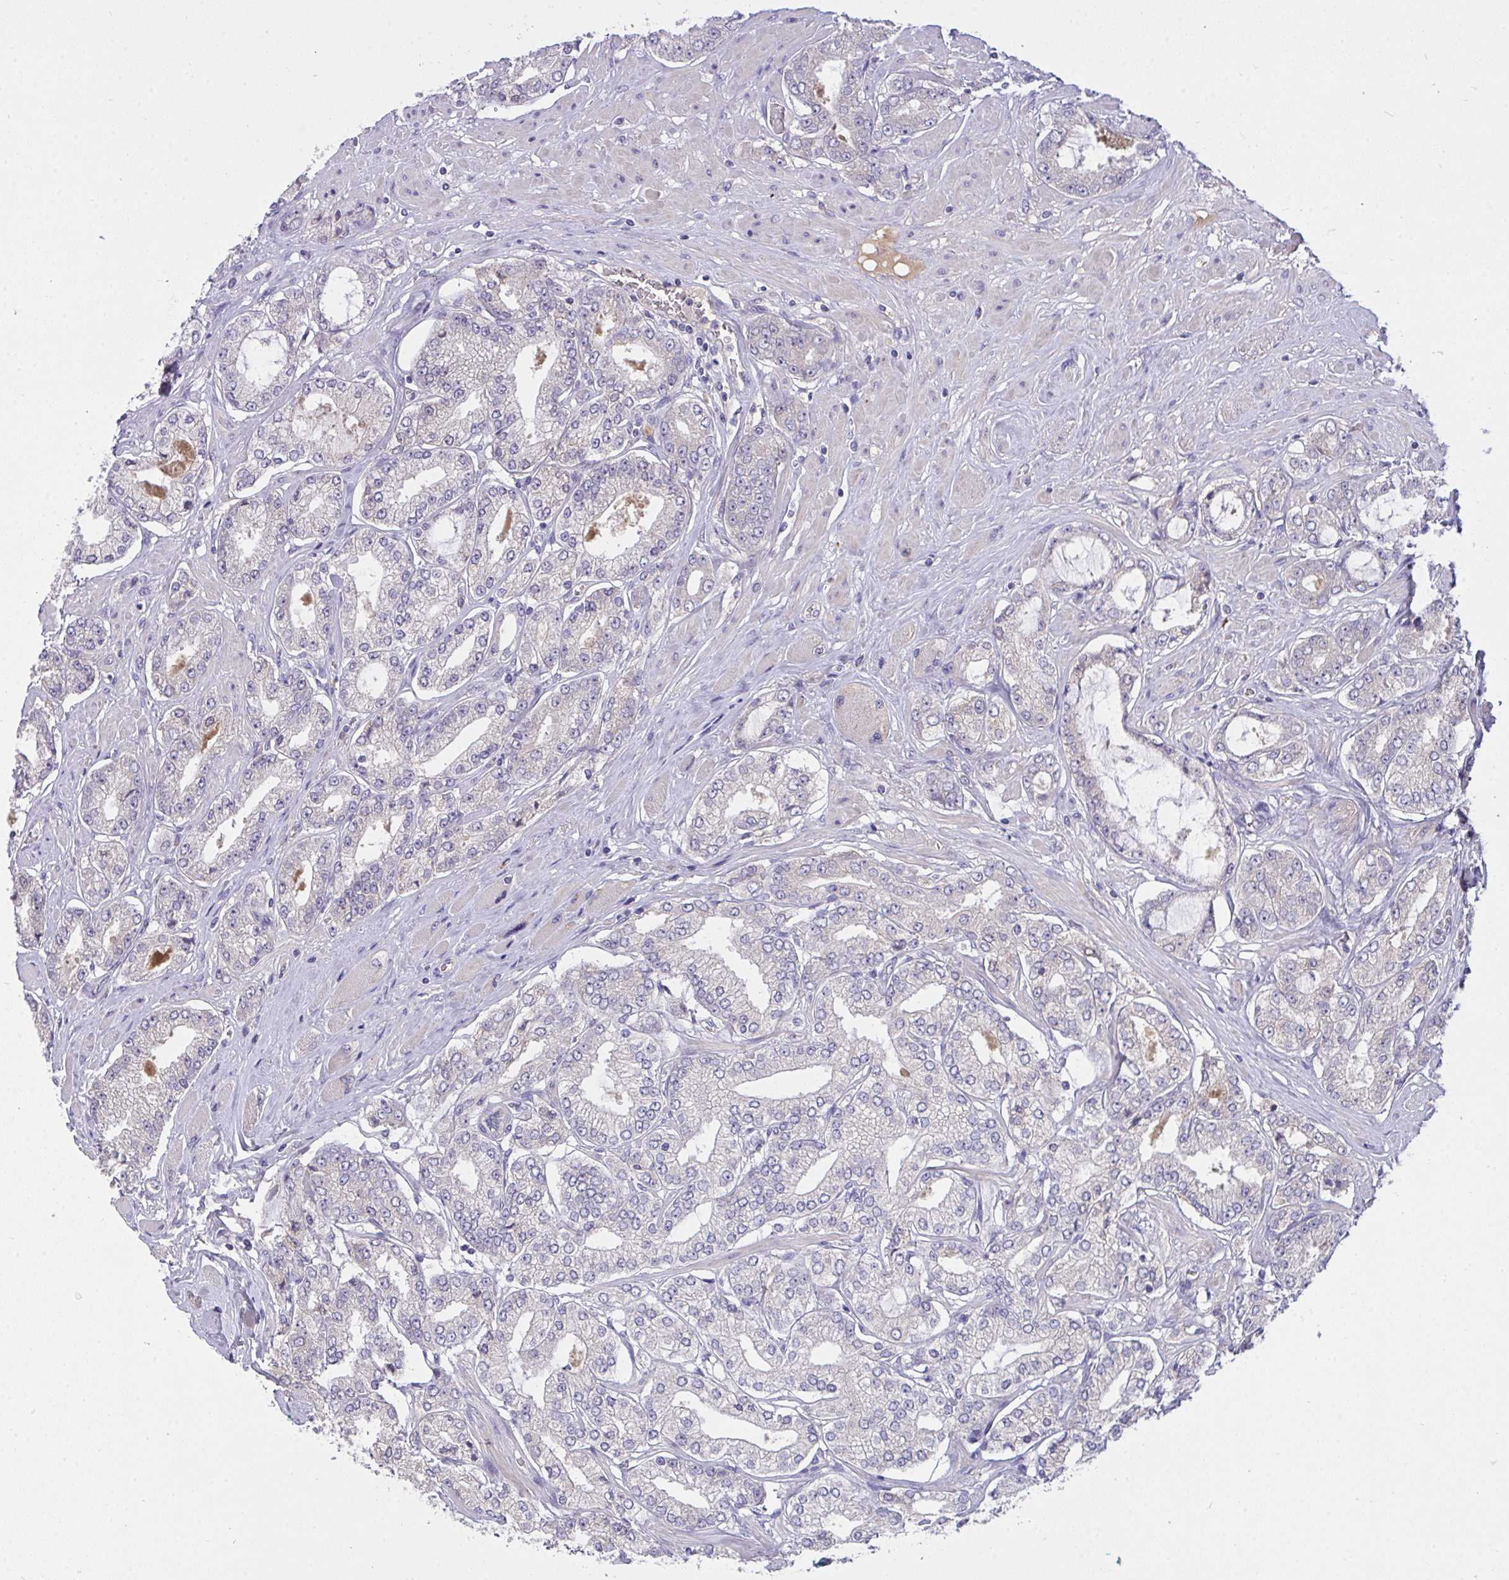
{"staining": {"intensity": "negative", "quantity": "none", "location": "none"}, "tissue": "prostate cancer", "cell_type": "Tumor cells", "image_type": "cancer", "snomed": [{"axis": "morphology", "description": "Adenocarcinoma, High grade"}, {"axis": "topography", "description": "Prostate"}], "caption": "There is no significant staining in tumor cells of high-grade adenocarcinoma (prostate).", "gene": "ZNF581", "patient": {"sex": "male", "age": 68}}